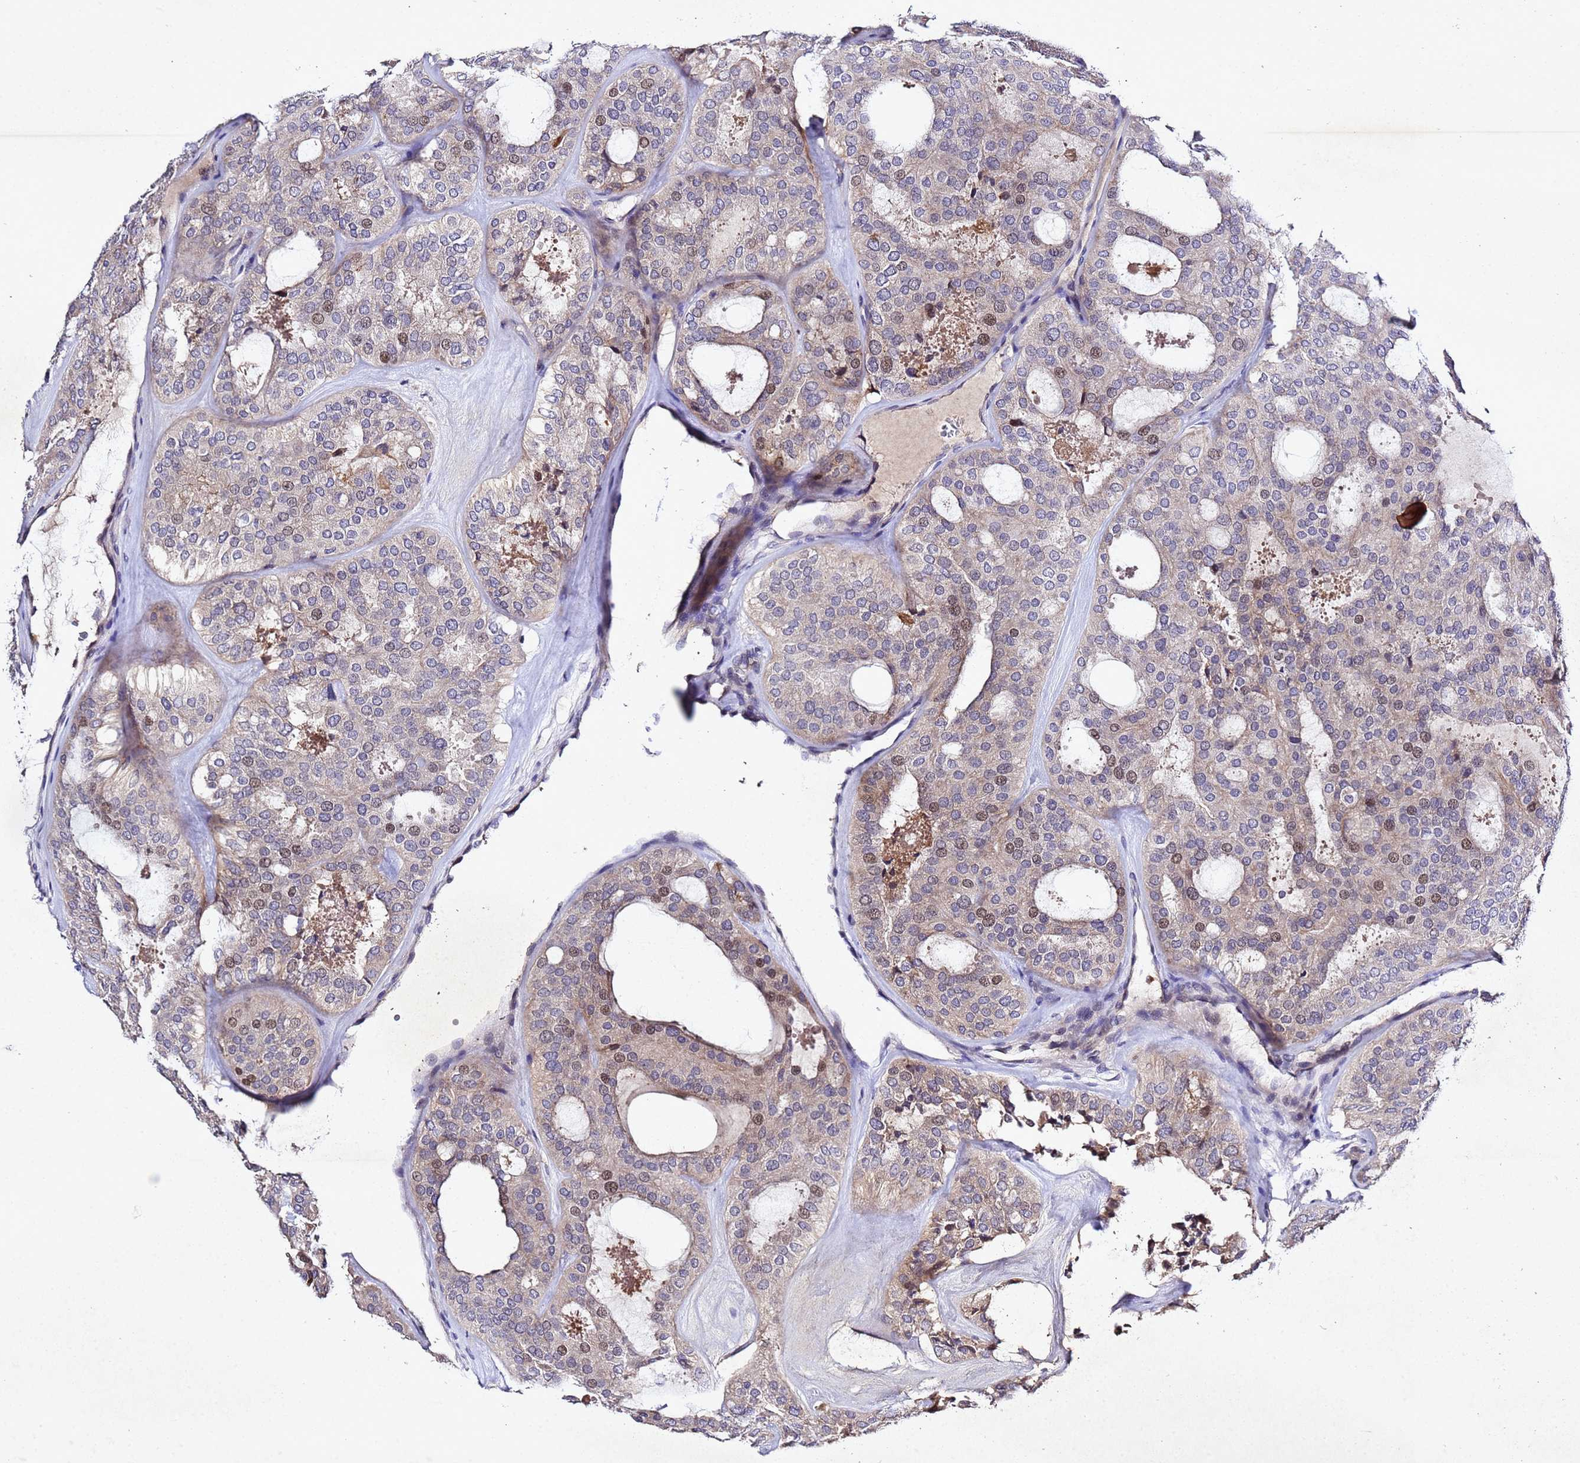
{"staining": {"intensity": "moderate", "quantity": "<25%", "location": "nuclear"}, "tissue": "thyroid cancer", "cell_type": "Tumor cells", "image_type": "cancer", "snomed": [{"axis": "morphology", "description": "Follicular adenoma carcinoma, NOS"}, {"axis": "topography", "description": "Thyroid gland"}], "caption": "Tumor cells display low levels of moderate nuclear staining in approximately <25% of cells in thyroid follicular adenoma carcinoma.", "gene": "SV2B", "patient": {"sex": "male", "age": 75}}